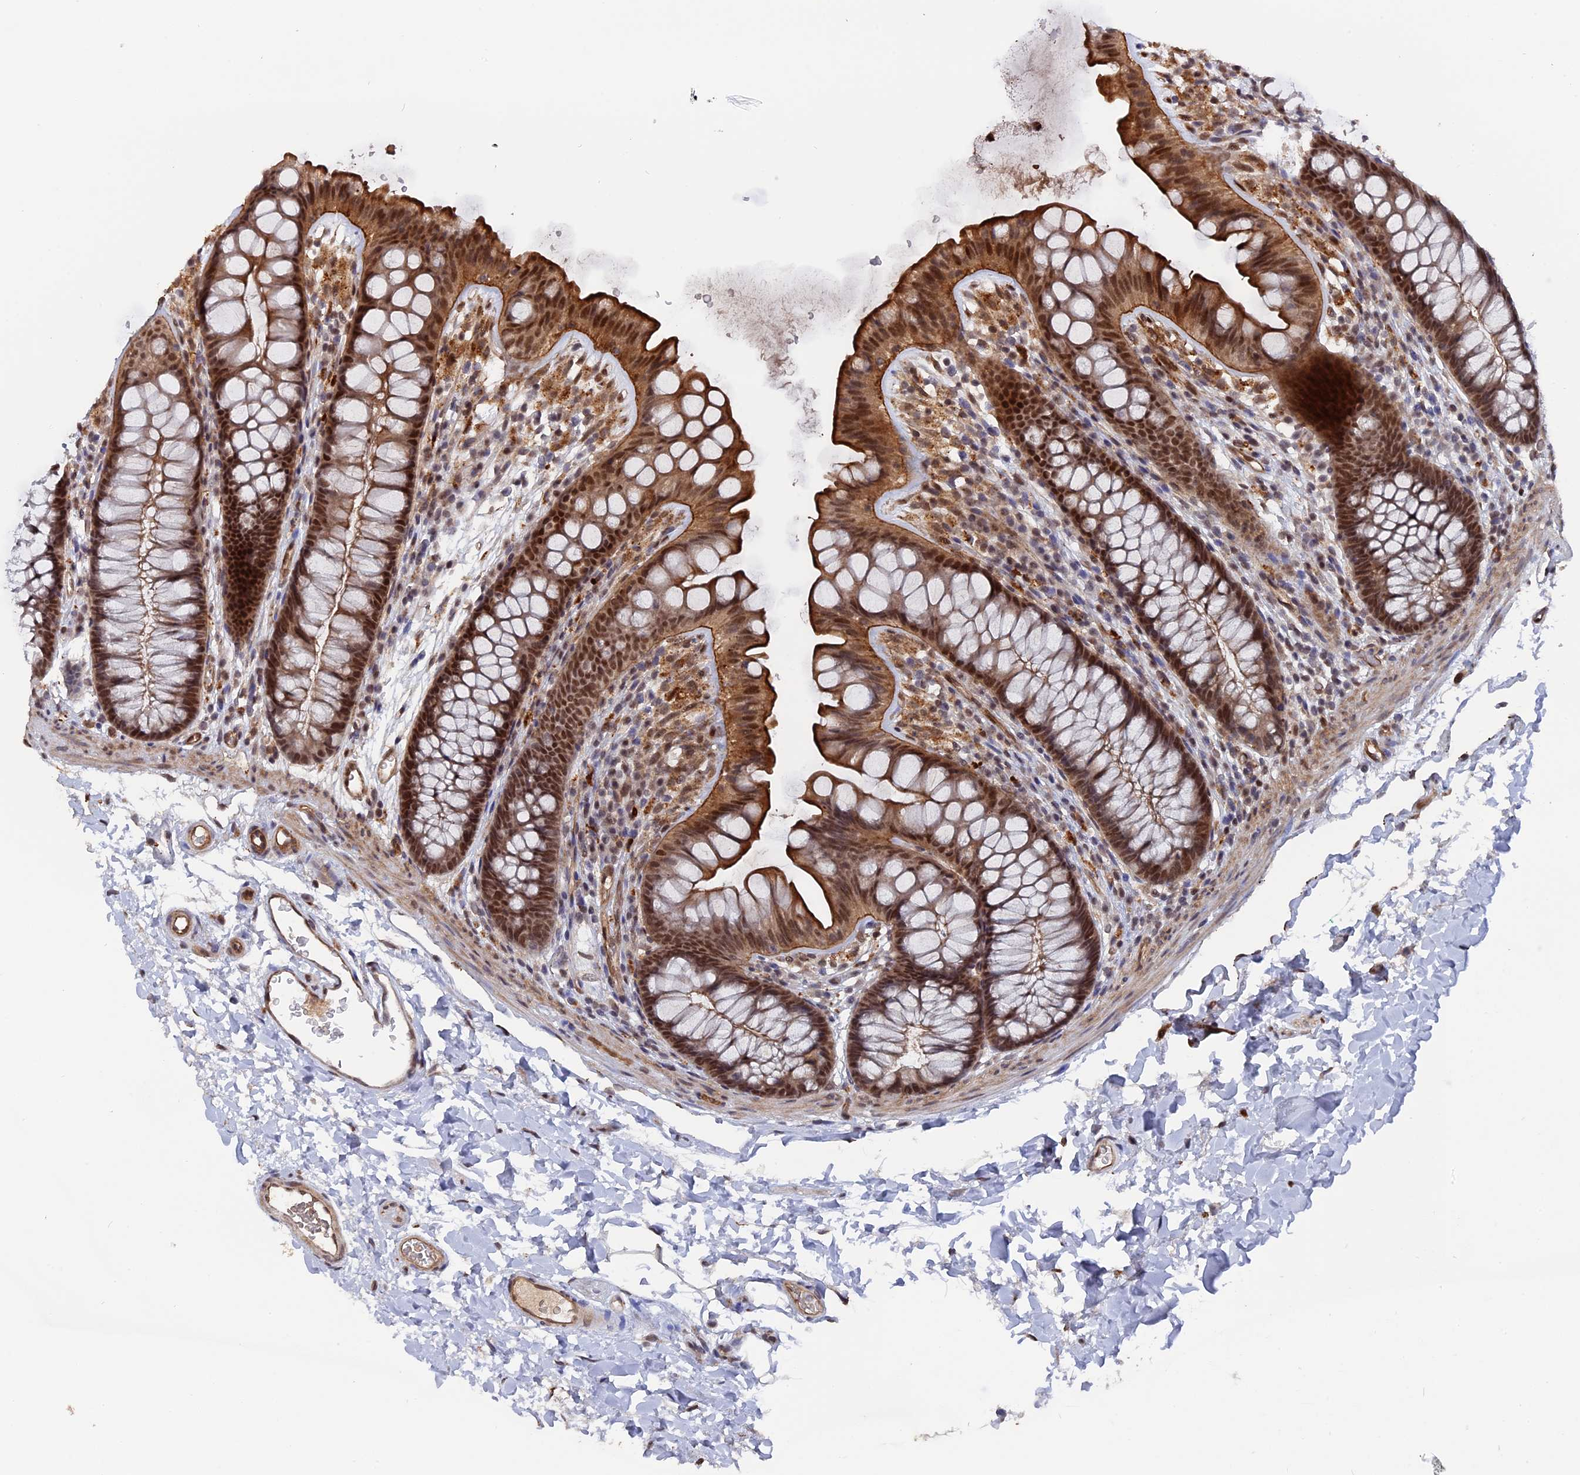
{"staining": {"intensity": "moderate", "quantity": ">75%", "location": "nuclear"}, "tissue": "colon", "cell_type": "Endothelial cells", "image_type": "normal", "snomed": [{"axis": "morphology", "description": "Normal tissue, NOS"}, {"axis": "topography", "description": "Colon"}], "caption": "Protein expression analysis of benign human colon reveals moderate nuclear positivity in about >75% of endothelial cells.", "gene": "NOSIP", "patient": {"sex": "female", "age": 62}}